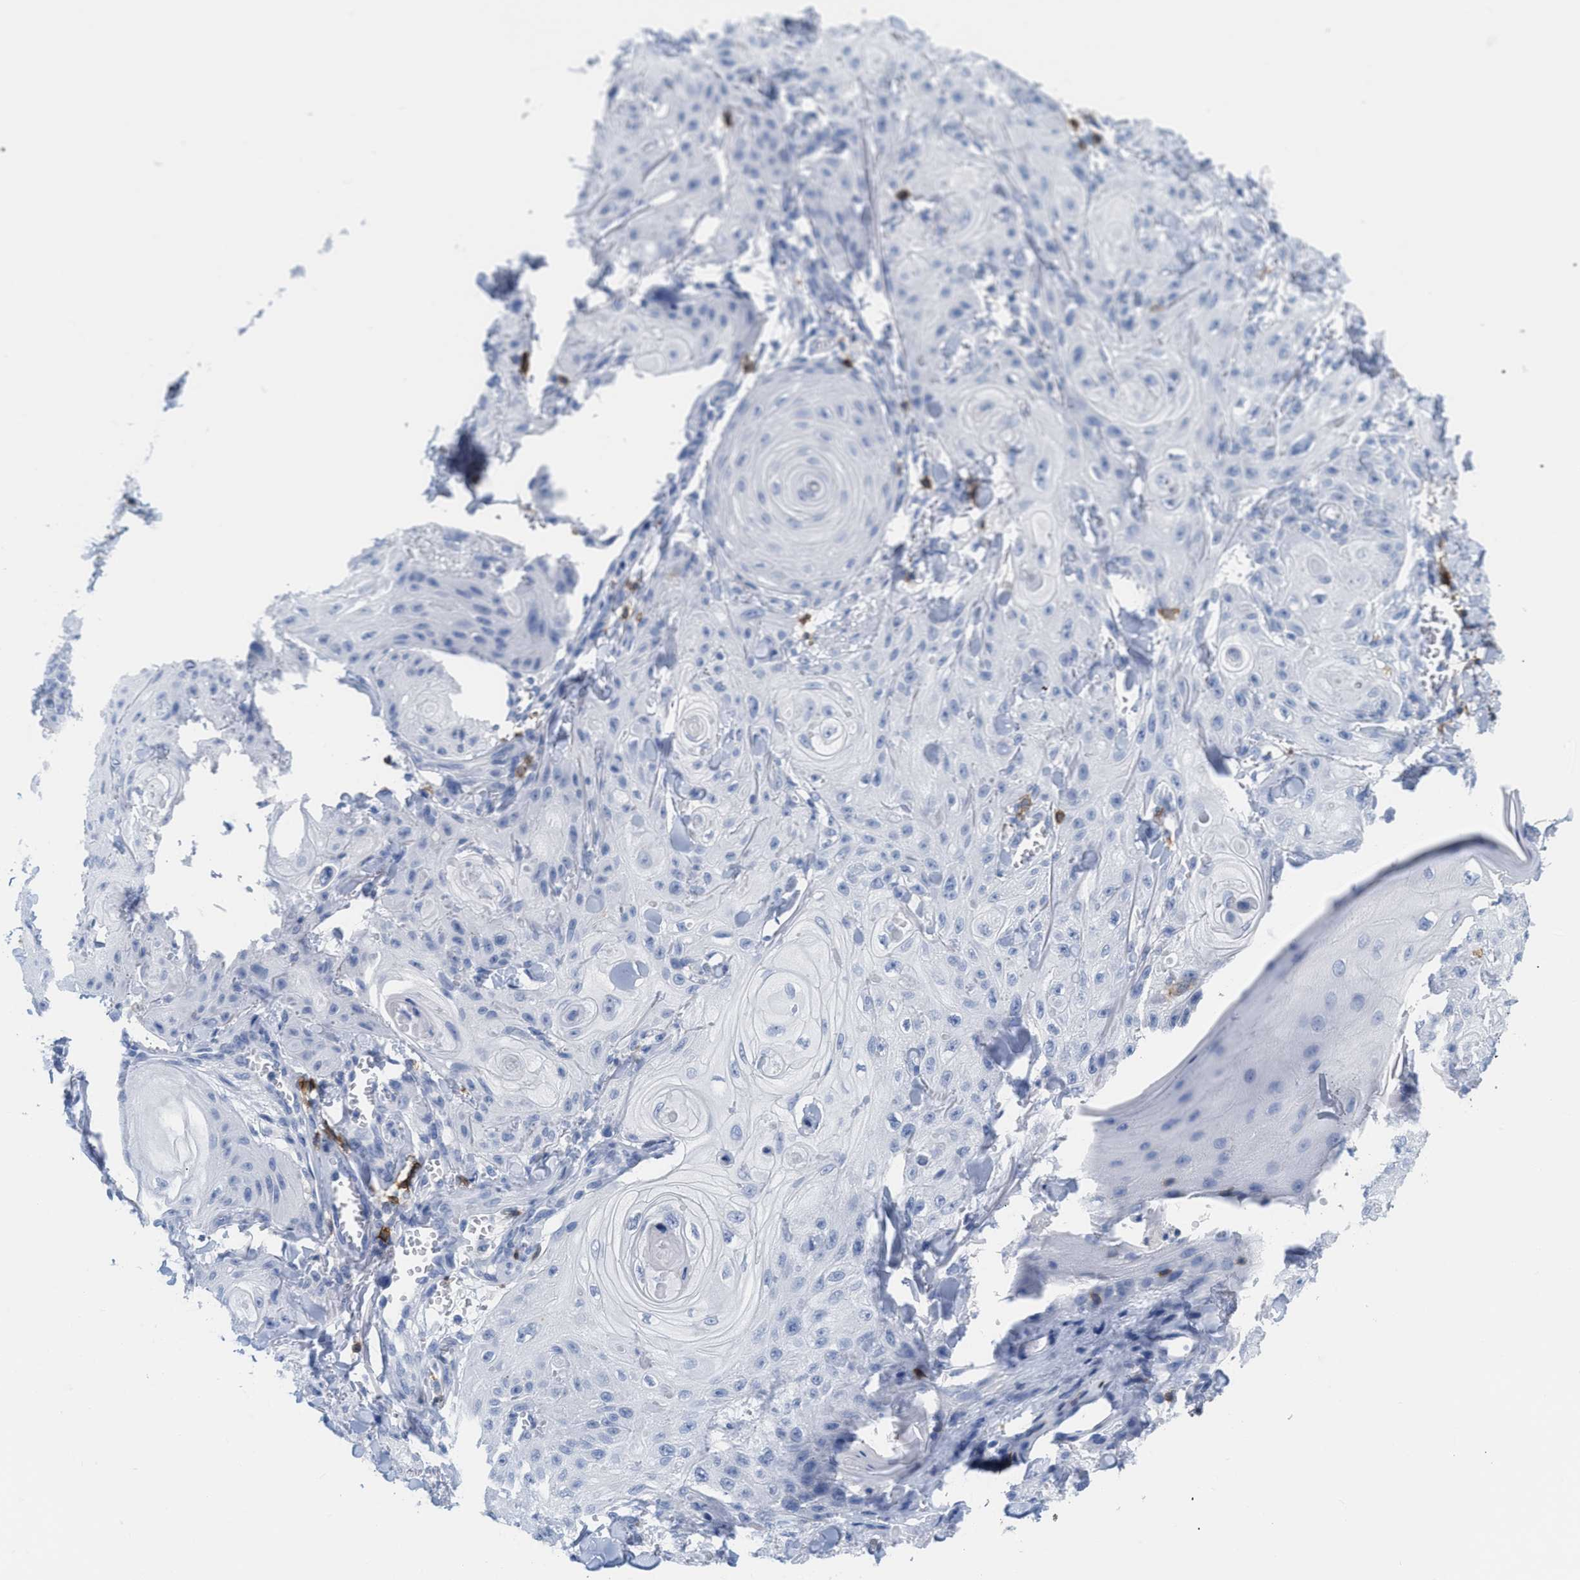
{"staining": {"intensity": "negative", "quantity": "none", "location": "none"}, "tissue": "skin cancer", "cell_type": "Tumor cells", "image_type": "cancer", "snomed": [{"axis": "morphology", "description": "Squamous cell carcinoma, NOS"}, {"axis": "topography", "description": "Skin"}], "caption": "This is an immunohistochemistry (IHC) histopathology image of human squamous cell carcinoma (skin). There is no staining in tumor cells.", "gene": "CD5", "patient": {"sex": "male", "age": 74}}